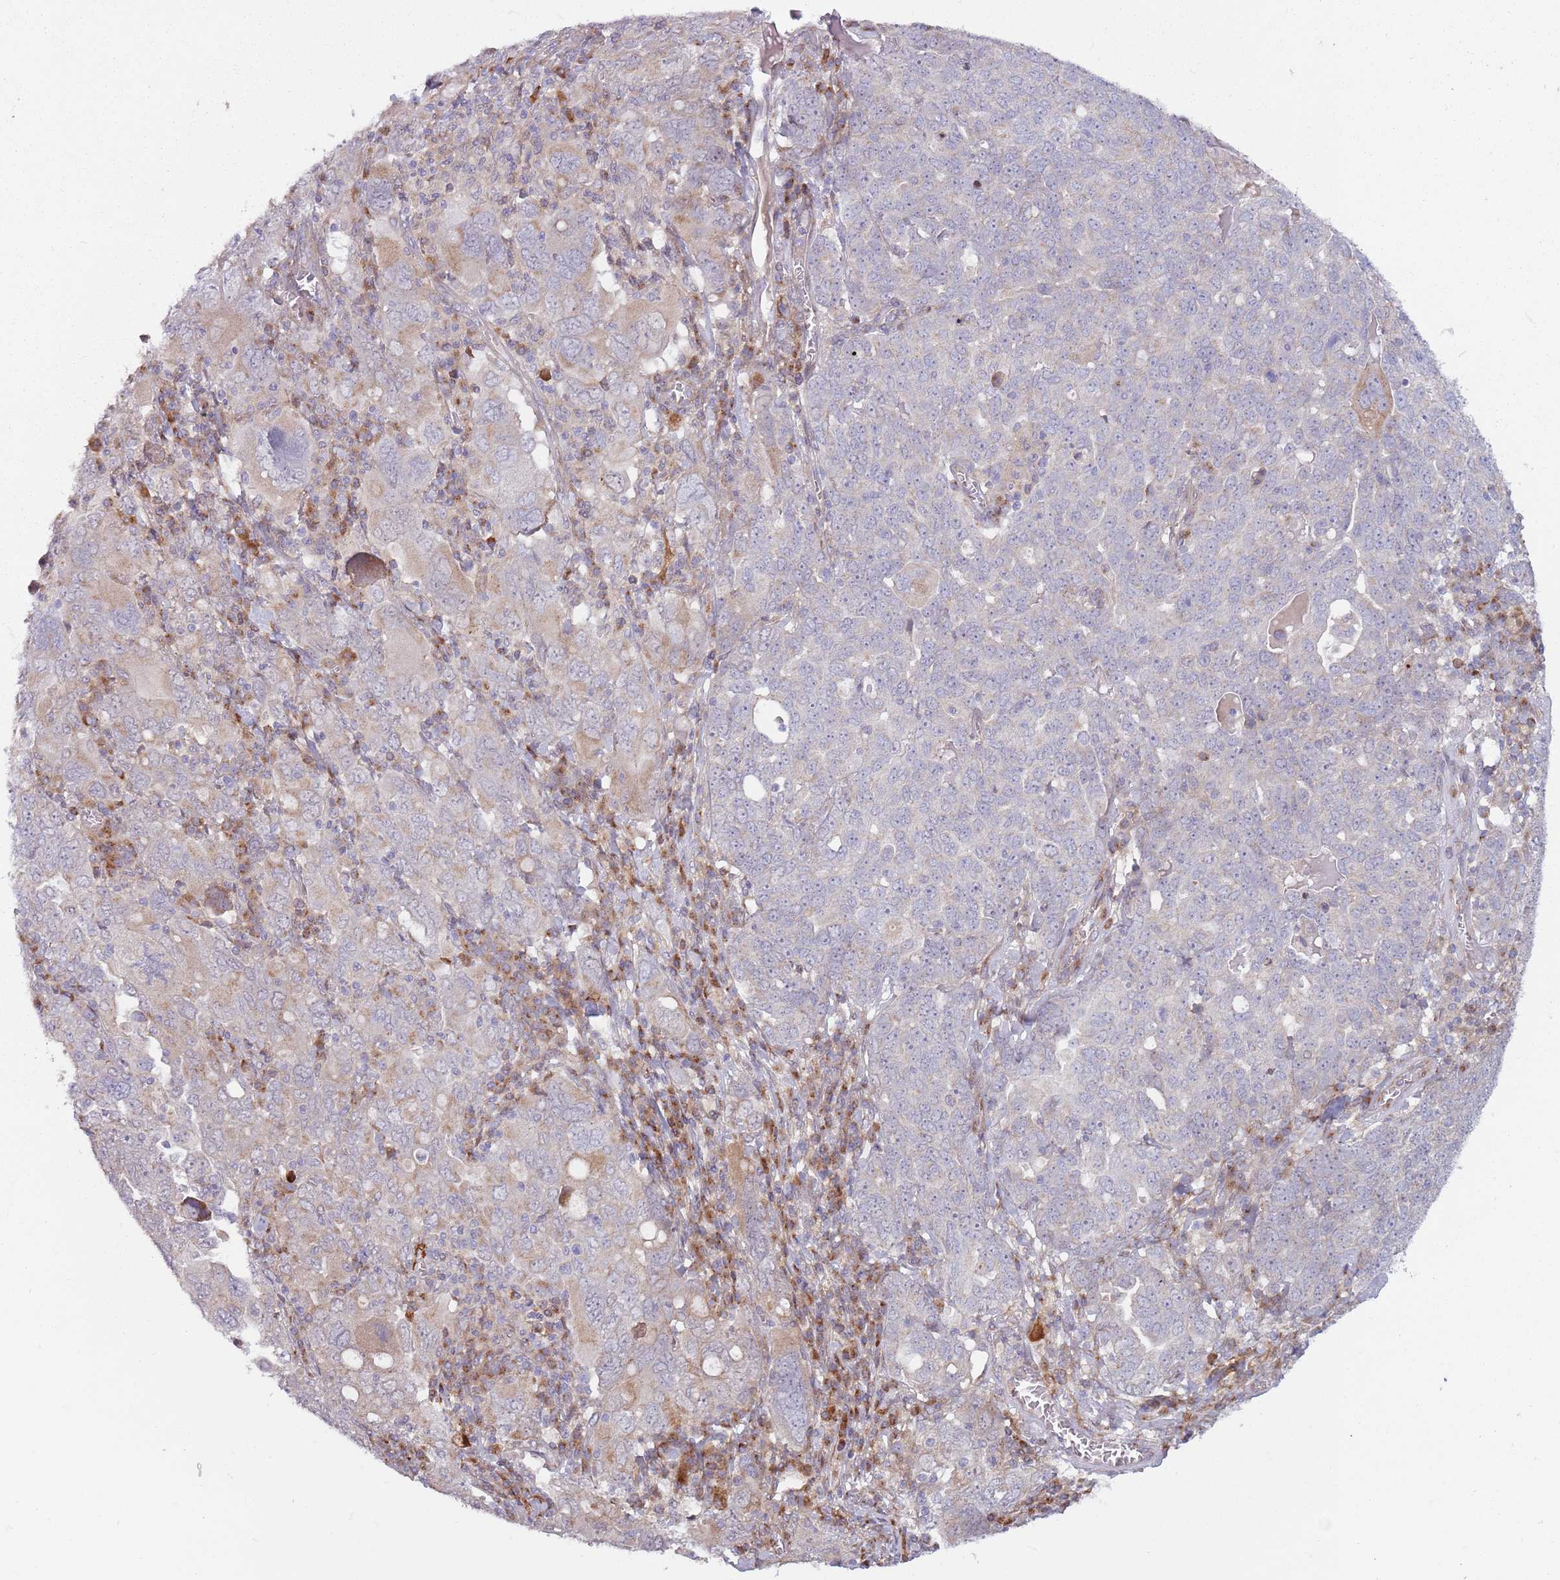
{"staining": {"intensity": "negative", "quantity": "none", "location": "none"}, "tissue": "ovarian cancer", "cell_type": "Tumor cells", "image_type": "cancer", "snomed": [{"axis": "morphology", "description": "Carcinoma, endometroid"}, {"axis": "topography", "description": "Ovary"}], "caption": "This is a photomicrograph of immunohistochemistry staining of ovarian endometroid carcinoma, which shows no expression in tumor cells.", "gene": "CCDC150", "patient": {"sex": "female", "age": 62}}